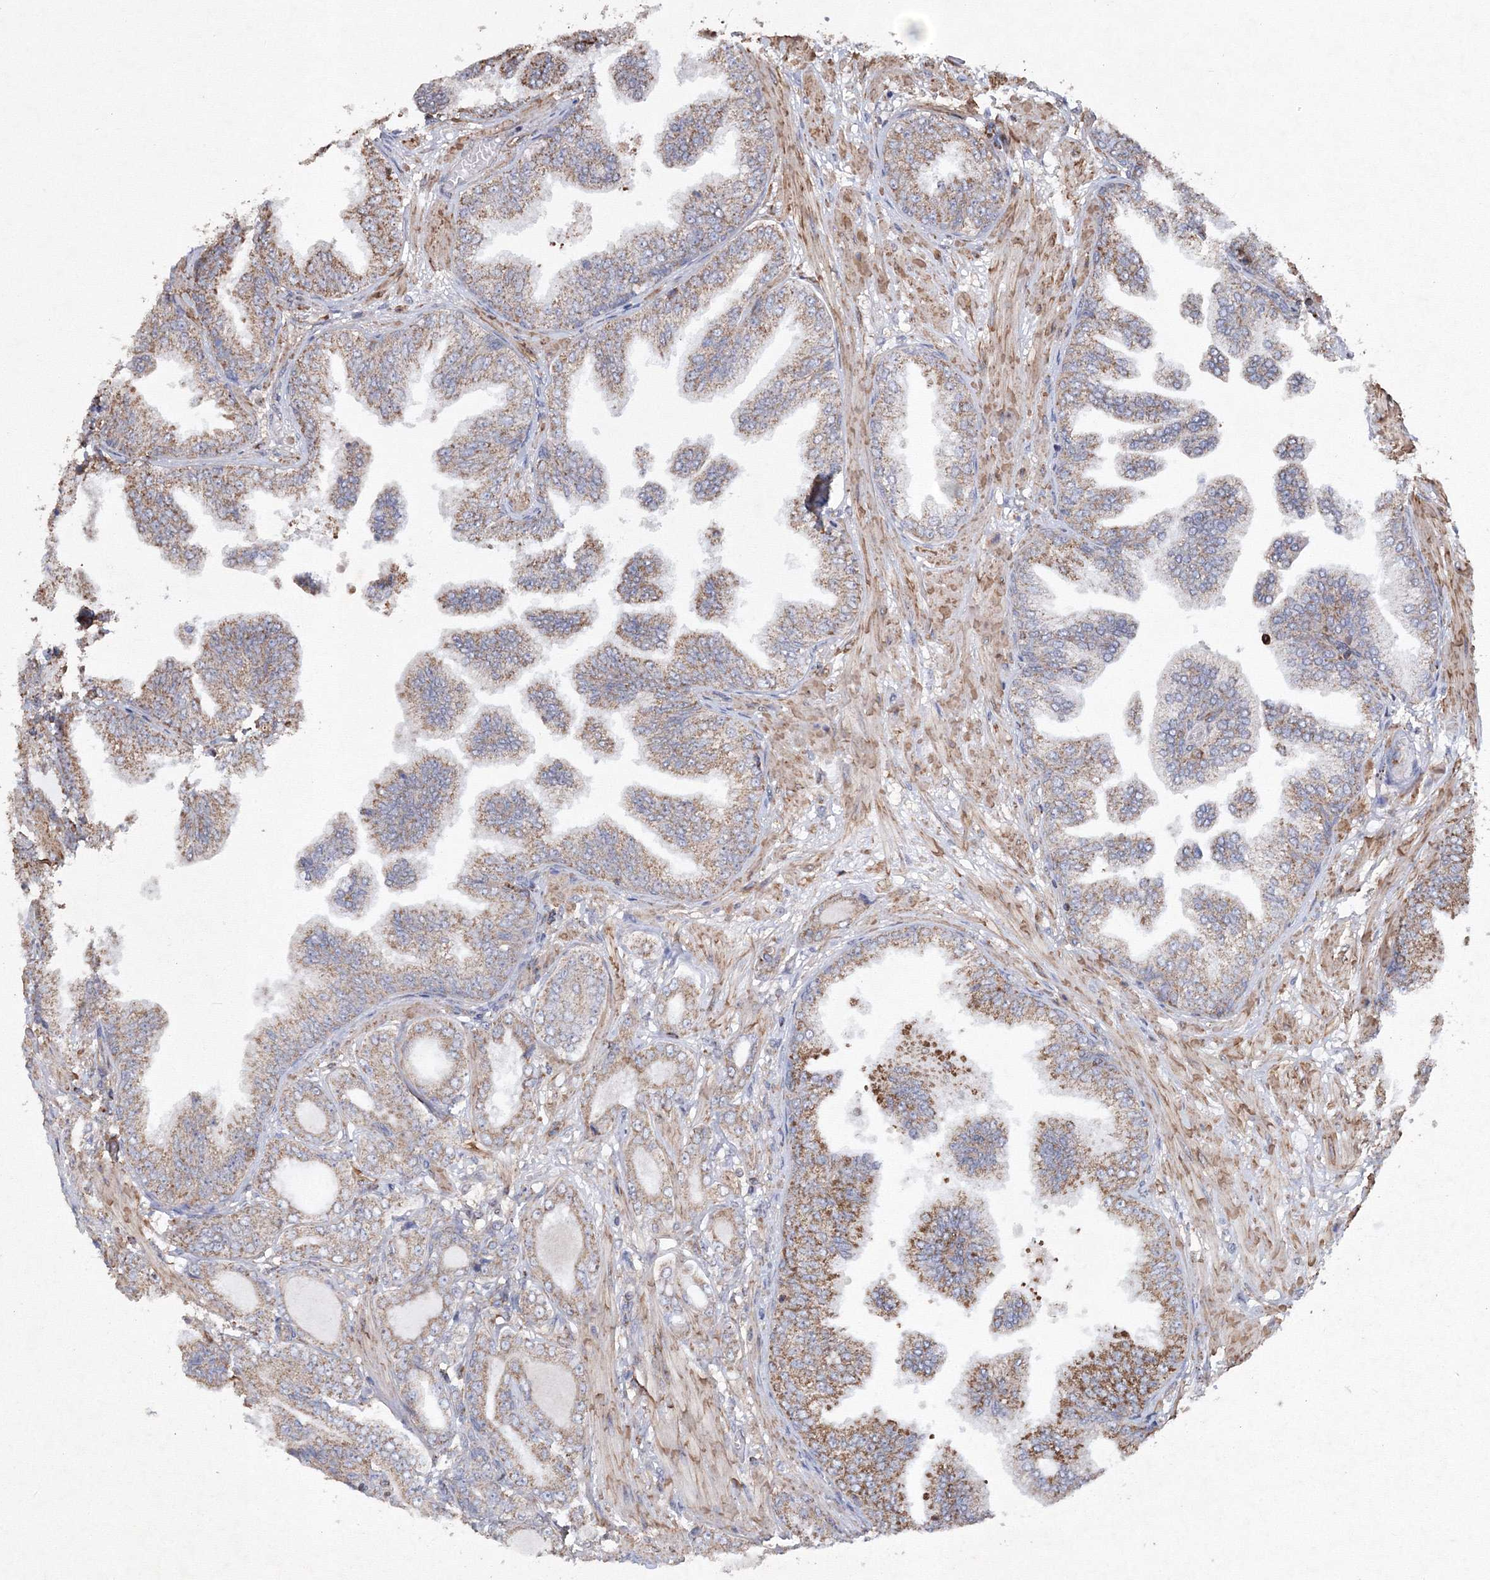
{"staining": {"intensity": "weak", "quantity": "25%-75%", "location": "cytoplasmic/membranous"}, "tissue": "prostate cancer", "cell_type": "Tumor cells", "image_type": "cancer", "snomed": [{"axis": "morphology", "description": "Adenocarcinoma, Low grade"}, {"axis": "topography", "description": "Prostate"}], "caption": "High-power microscopy captured an immunohistochemistry (IHC) image of low-grade adenocarcinoma (prostate), revealing weak cytoplasmic/membranous staining in about 25%-75% of tumor cells.", "gene": "TMEM139", "patient": {"sex": "male", "age": 63}}